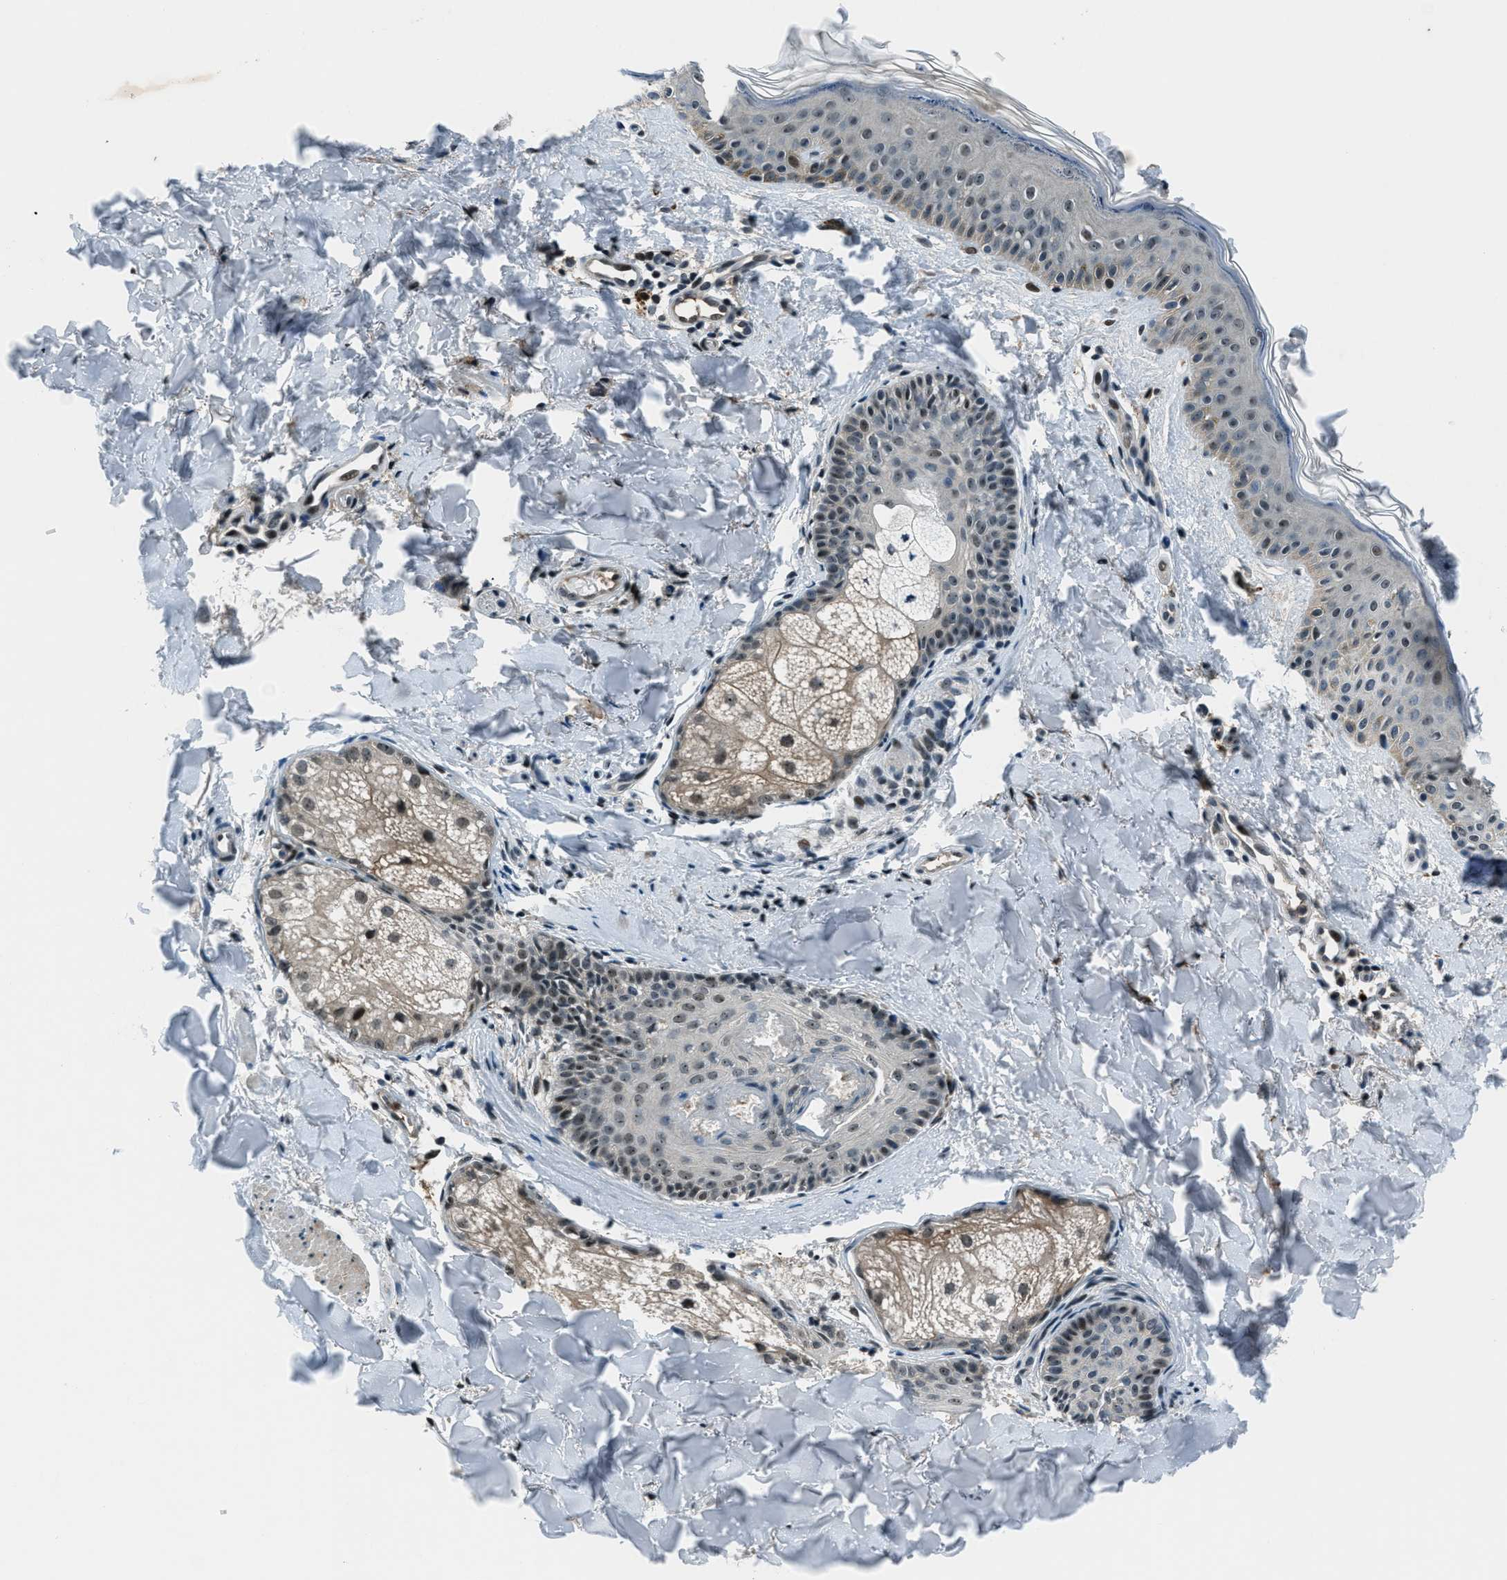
{"staining": {"intensity": "moderate", "quantity": ">75%", "location": "nuclear"}, "tissue": "skin", "cell_type": "Fibroblasts", "image_type": "normal", "snomed": [{"axis": "morphology", "description": "Normal tissue, NOS"}, {"axis": "topography", "description": "Skin"}], "caption": "The immunohistochemical stain highlights moderate nuclear expression in fibroblasts of normal skin. Nuclei are stained in blue.", "gene": "ACTL9", "patient": {"sex": "male", "age": 40}}